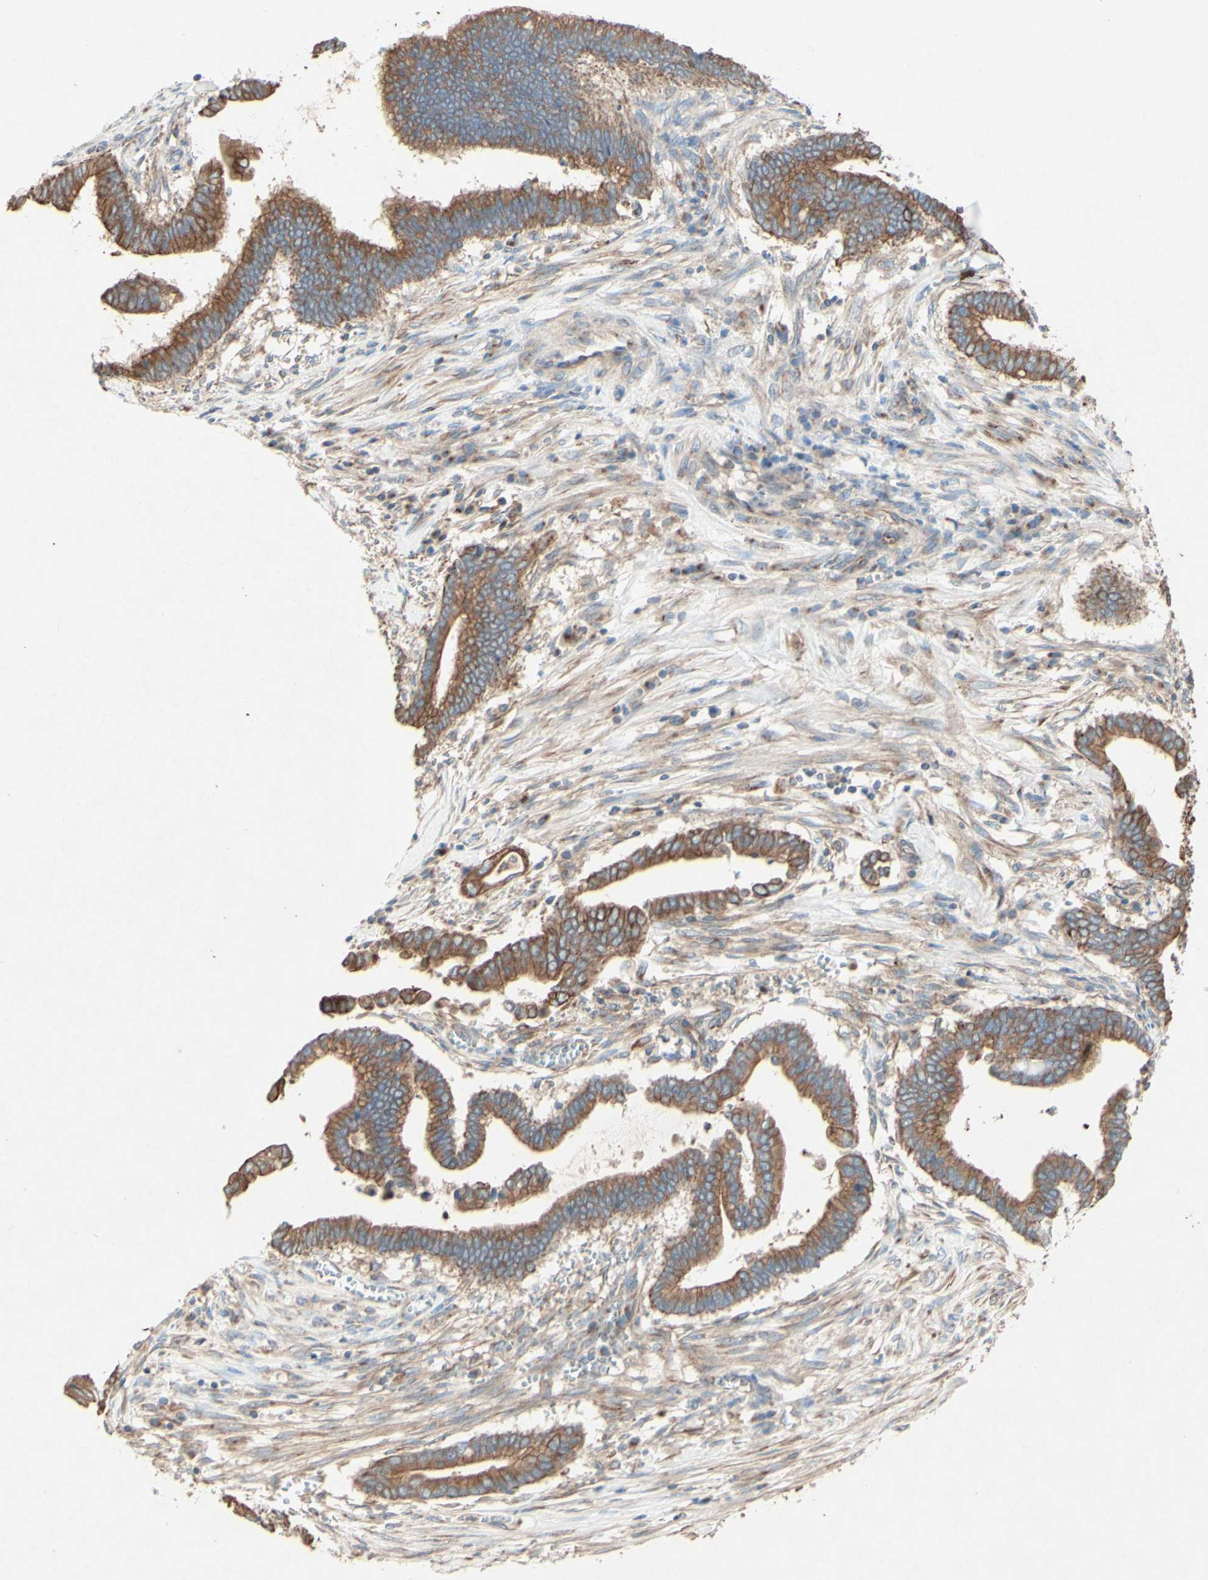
{"staining": {"intensity": "moderate", "quantity": ">75%", "location": "cytoplasmic/membranous"}, "tissue": "cervical cancer", "cell_type": "Tumor cells", "image_type": "cancer", "snomed": [{"axis": "morphology", "description": "Adenocarcinoma, NOS"}, {"axis": "topography", "description": "Cervix"}], "caption": "Immunohistochemistry (IHC) image of cervical cancer stained for a protein (brown), which reveals medium levels of moderate cytoplasmic/membranous staining in approximately >75% of tumor cells.", "gene": "MTM1", "patient": {"sex": "female", "age": 44}}